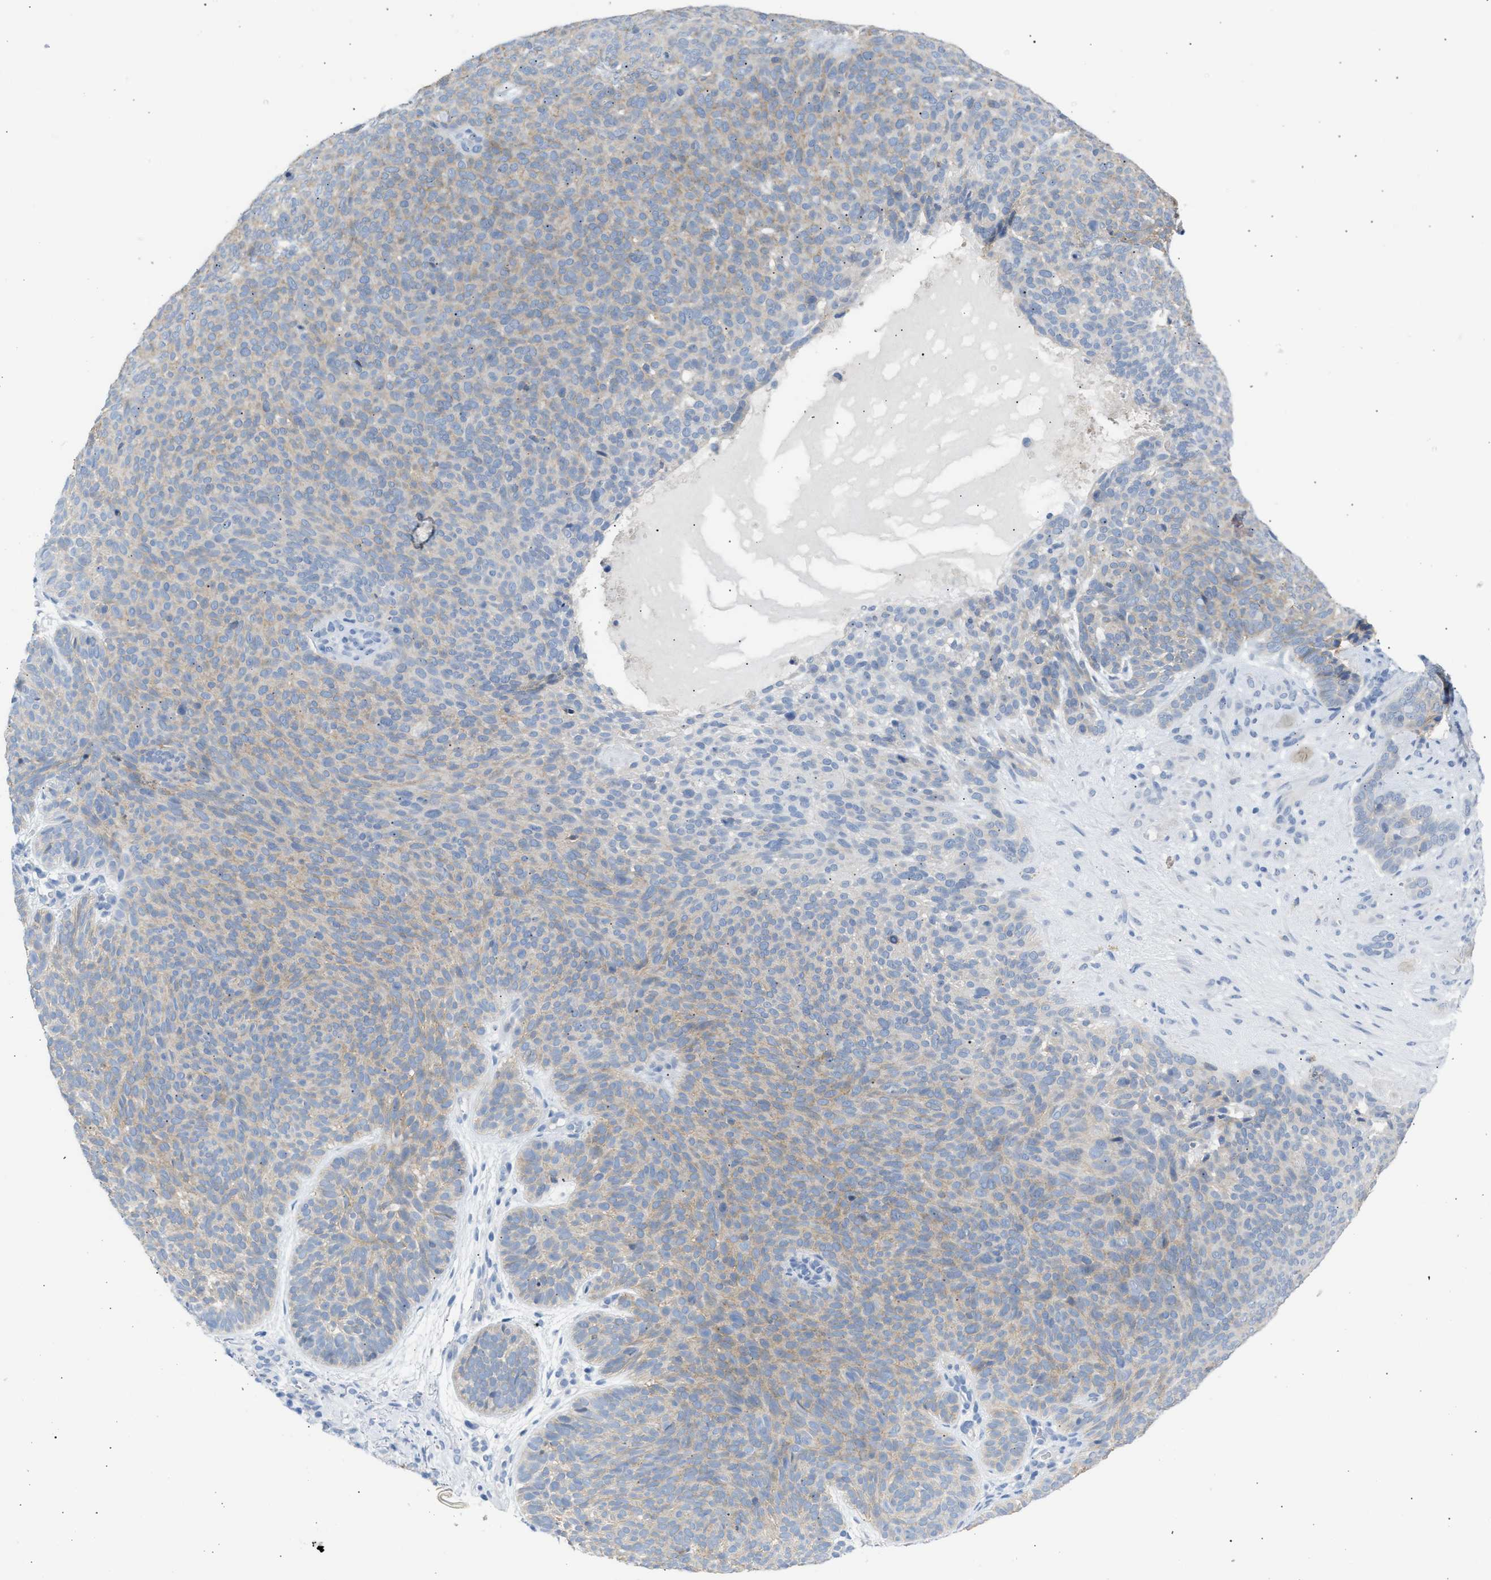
{"staining": {"intensity": "weak", "quantity": ">75%", "location": "cytoplasmic/membranous"}, "tissue": "skin cancer", "cell_type": "Tumor cells", "image_type": "cancer", "snomed": [{"axis": "morphology", "description": "Basal cell carcinoma"}, {"axis": "topography", "description": "Skin"}], "caption": "Tumor cells reveal low levels of weak cytoplasmic/membranous positivity in about >75% of cells in human basal cell carcinoma (skin).", "gene": "ERBB2", "patient": {"sex": "male", "age": 61}}